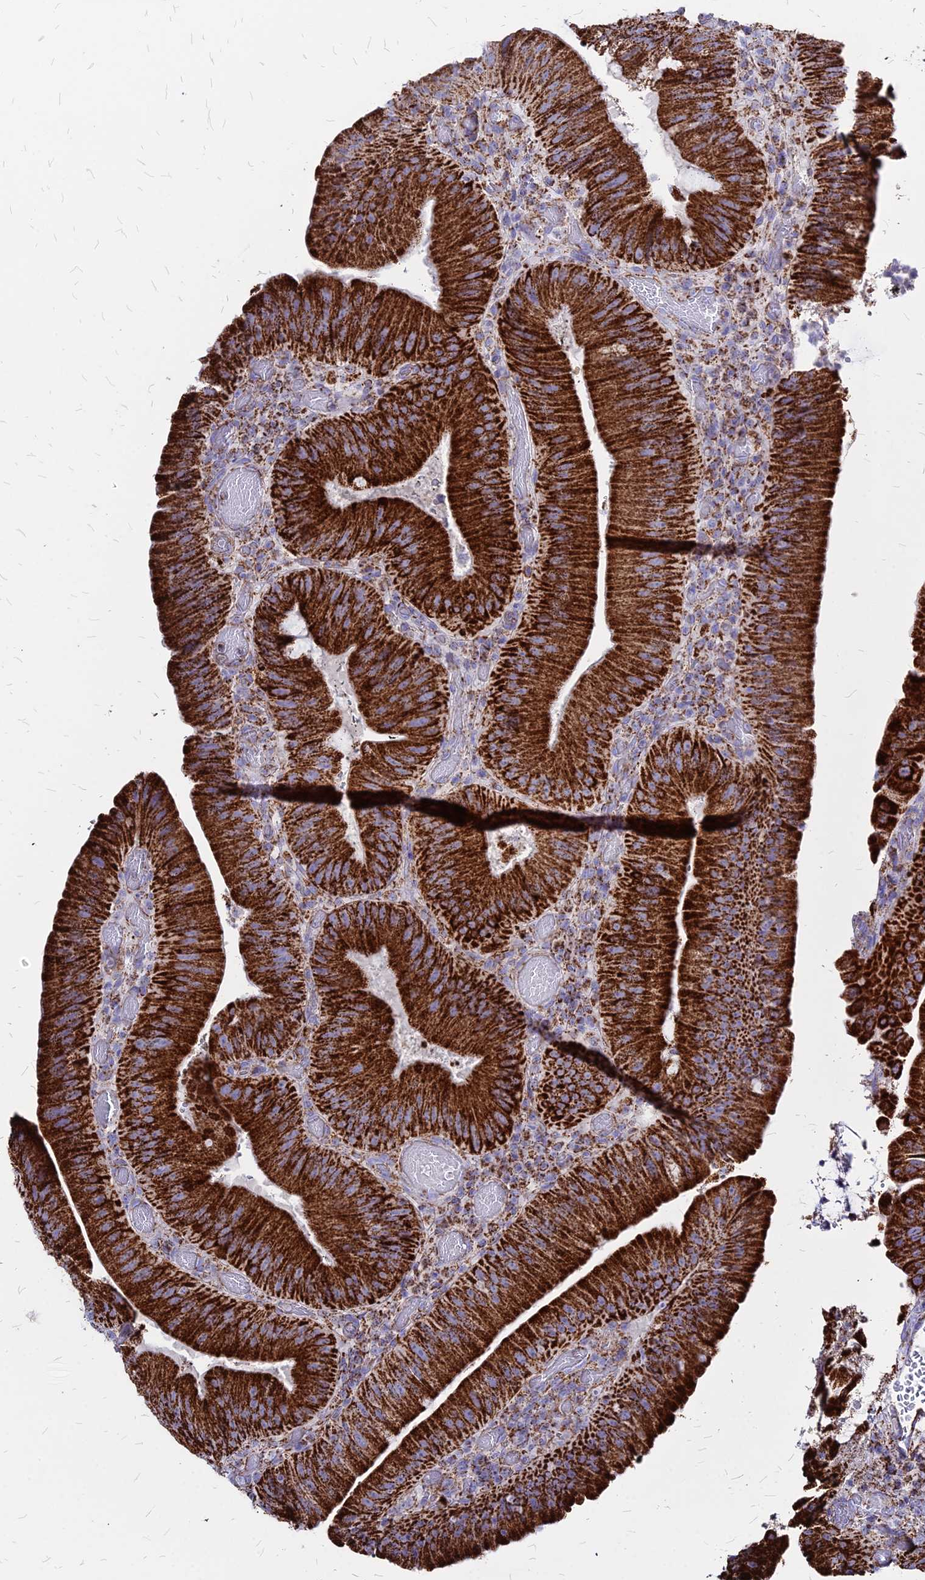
{"staining": {"intensity": "strong", "quantity": ">75%", "location": "cytoplasmic/membranous"}, "tissue": "colorectal cancer", "cell_type": "Tumor cells", "image_type": "cancer", "snomed": [{"axis": "morphology", "description": "Adenocarcinoma, NOS"}, {"axis": "topography", "description": "Colon"}], "caption": "This is an image of IHC staining of colorectal adenocarcinoma, which shows strong expression in the cytoplasmic/membranous of tumor cells.", "gene": "DLD", "patient": {"sex": "female", "age": 43}}